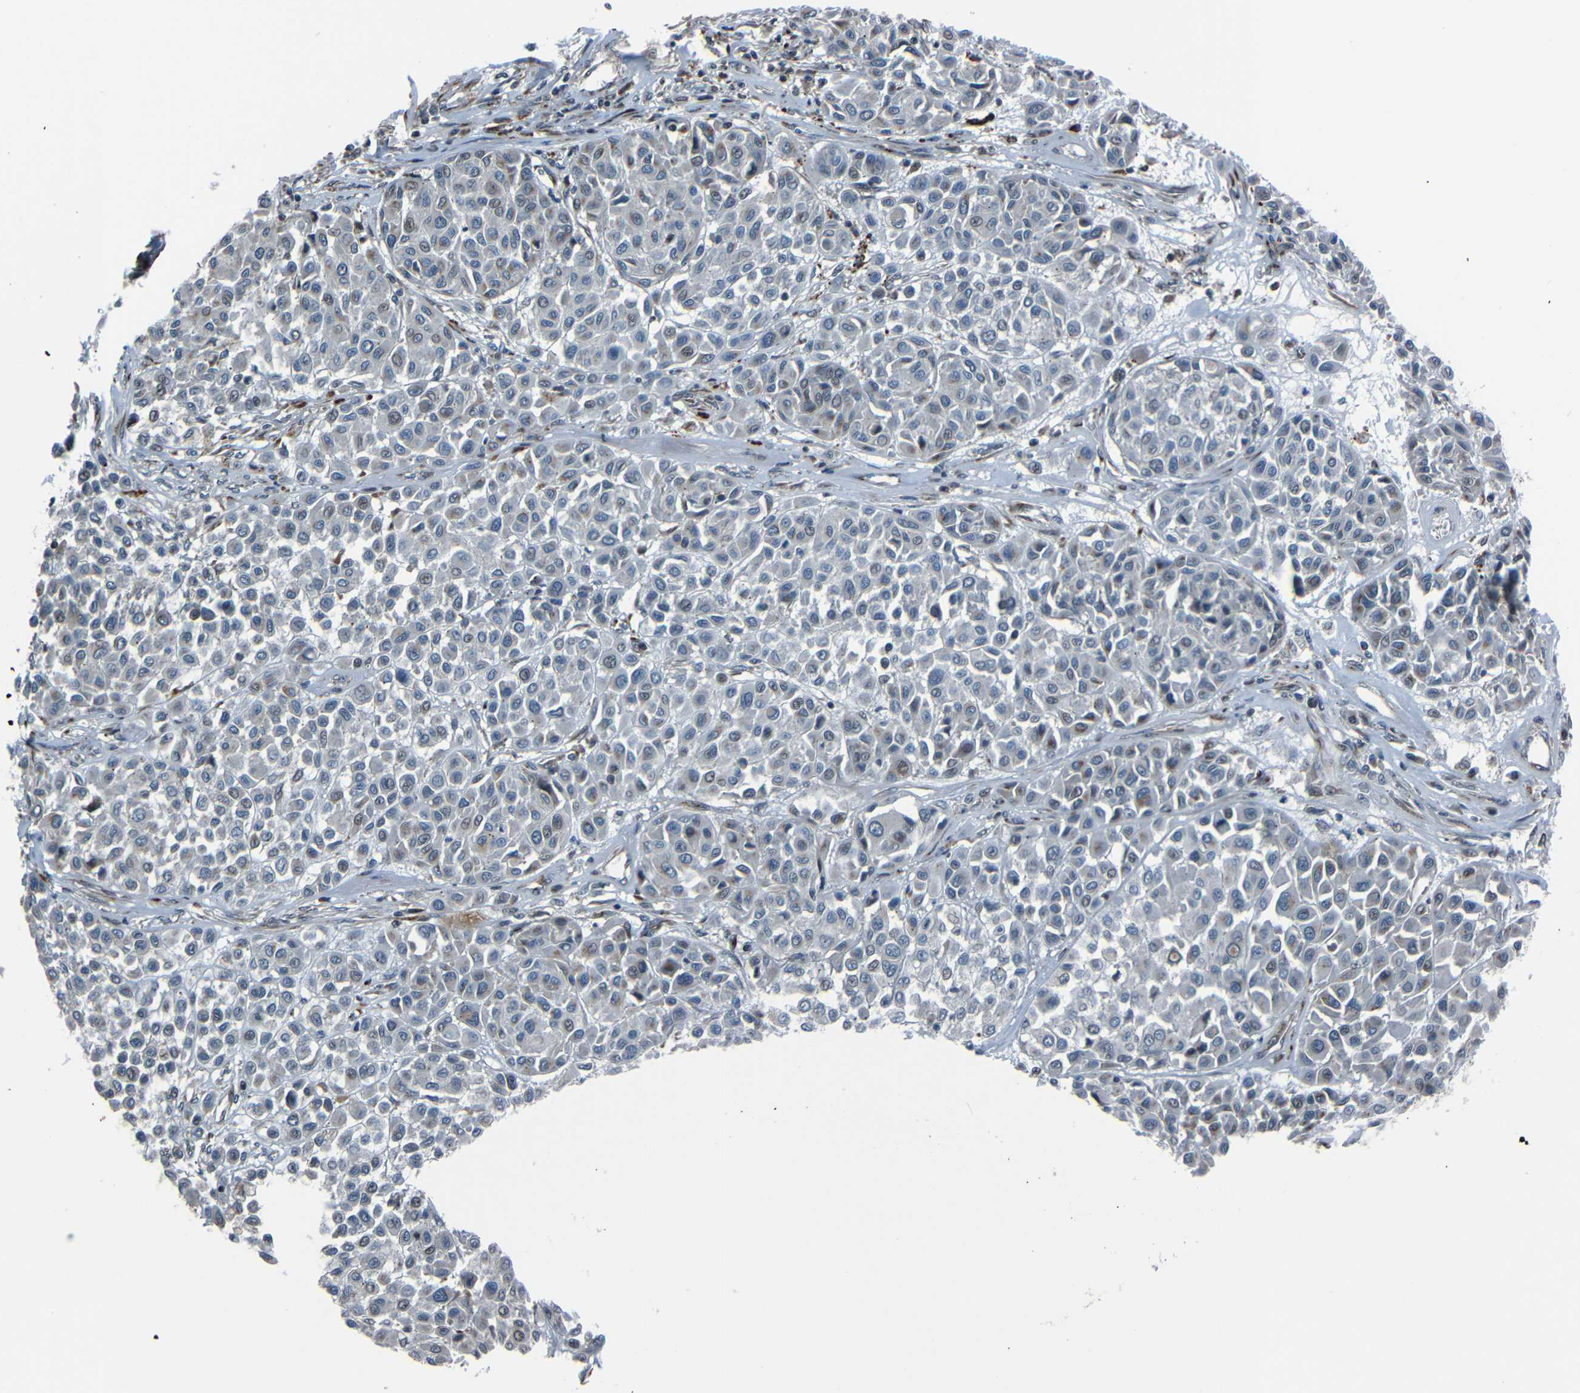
{"staining": {"intensity": "weak", "quantity": "<25%", "location": "nuclear"}, "tissue": "melanoma", "cell_type": "Tumor cells", "image_type": "cancer", "snomed": [{"axis": "morphology", "description": "Malignant melanoma, Metastatic site"}, {"axis": "topography", "description": "Soft tissue"}], "caption": "The image displays no staining of tumor cells in melanoma.", "gene": "AKAP9", "patient": {"sex": "male", "age": 41}}